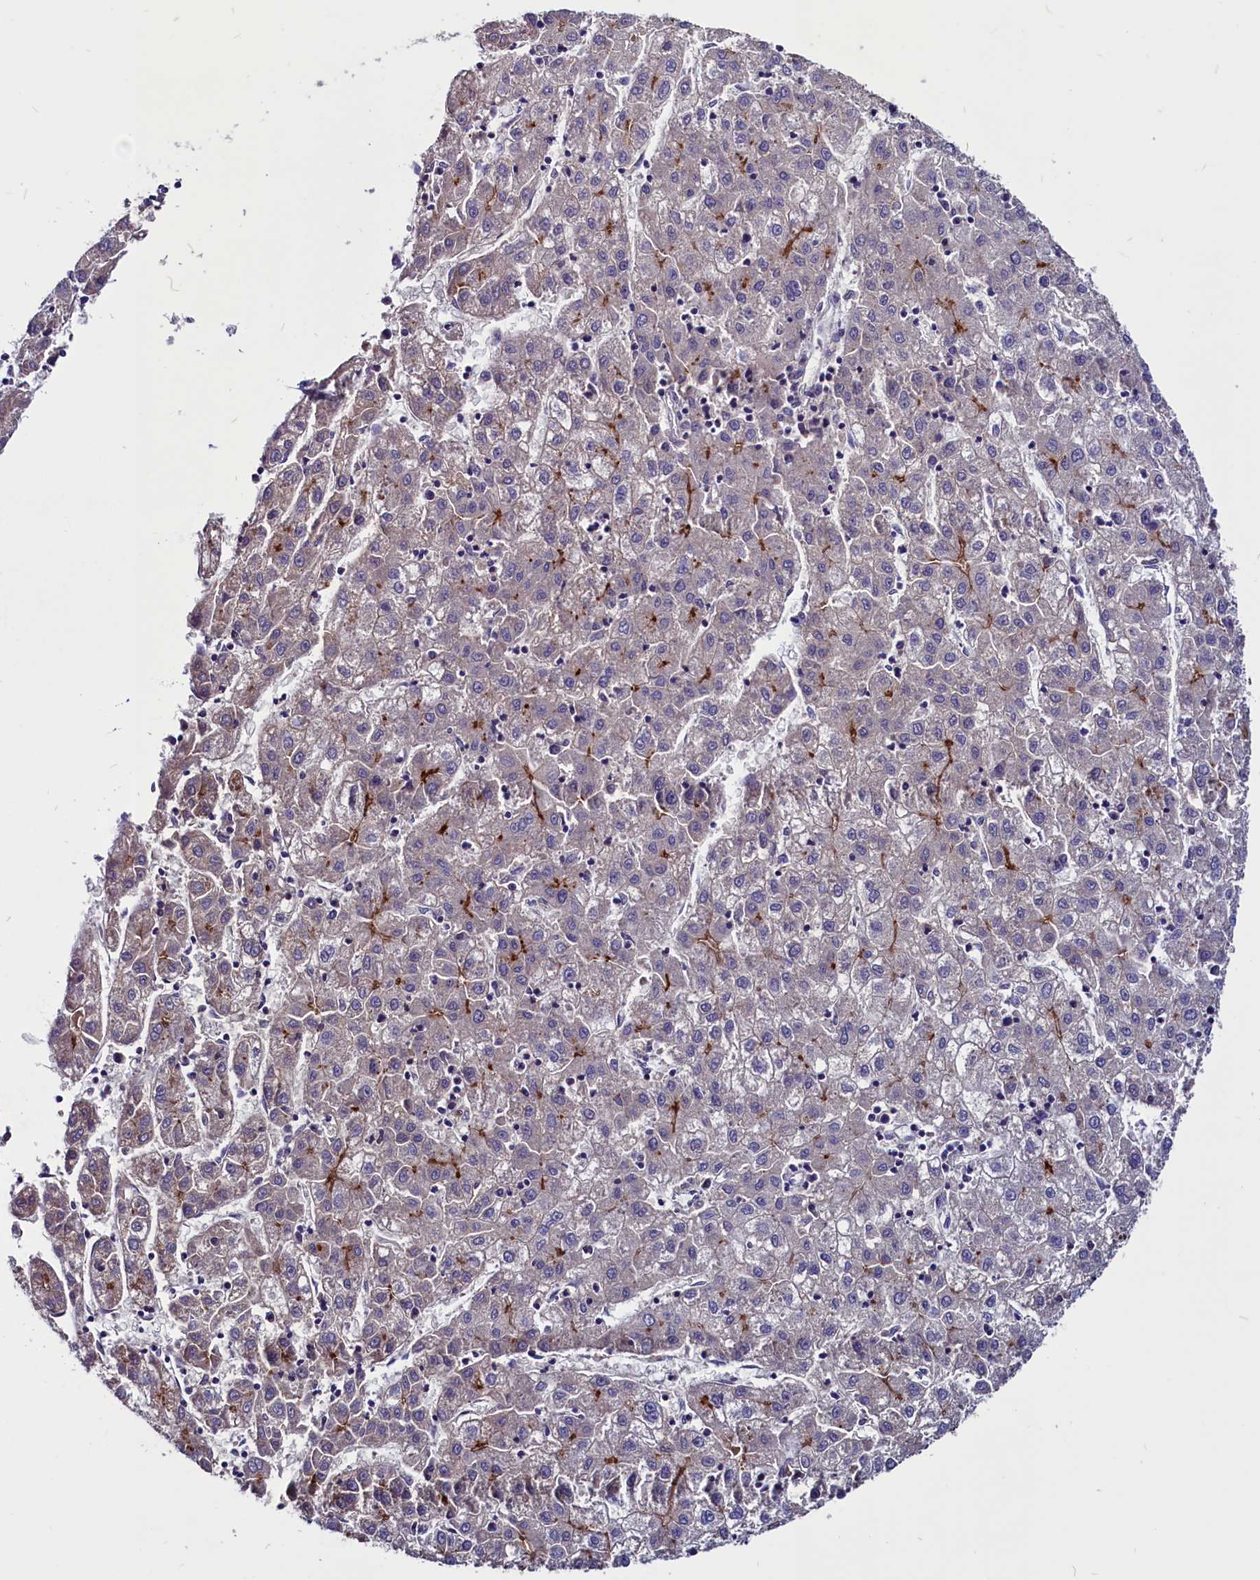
{"staining": {"intensity": "strong", "quantity": "<25%", "location": "cytoplasmic/membranous"}, "tissue": "liver cancer", "cell_type": "Tumor cells", "image_type": "cancer", "snomed": [{"axis": "morphology", "description": "Carcinoma, Hepatocellular, NOS"}, {"axis": "topography", "description": "Liver"}], "caption": "A brown stain labels strong cytoplasmic/membranous staining of a protein in human liver hepatocellular carcinoma tumor cells.", "gene": "CCBE1", "patient": {"sex": "male", "age": 72}}